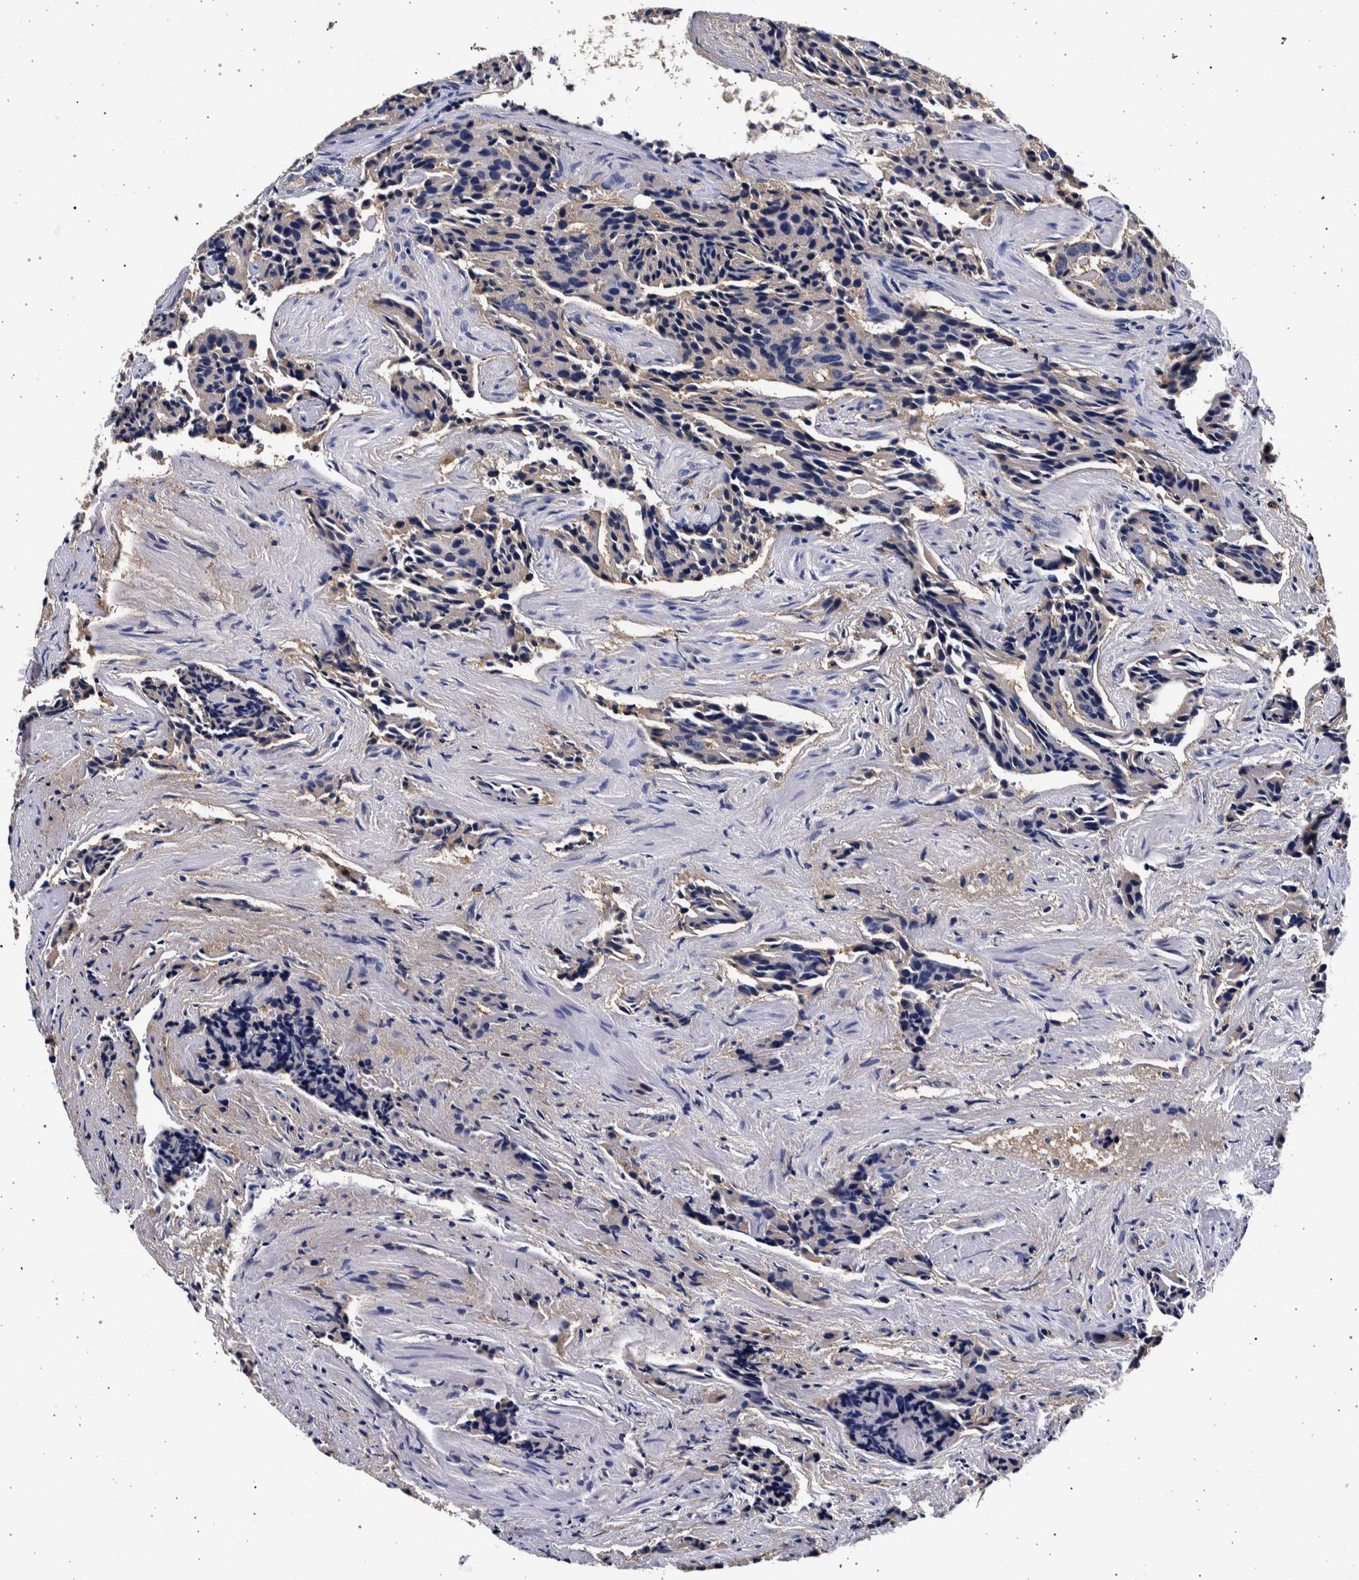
{"staining": {"intensity": "negative", "quantity": "none", "location": "none"}, "tissue": "prostate cancer", "cell_type": "Tumor cells", "image_type": "cancer", "snomed": [{"axis": "morphology", "description": "Adenocarcinoma, High grade"}, {"axis": "topography", "description": "Prostate"}], "caption": "Tumor cells are negative for brown protein staining in prostate cancer.", "gene": "NIBAN2", "patient": {"sex": "male", "age": 58}}